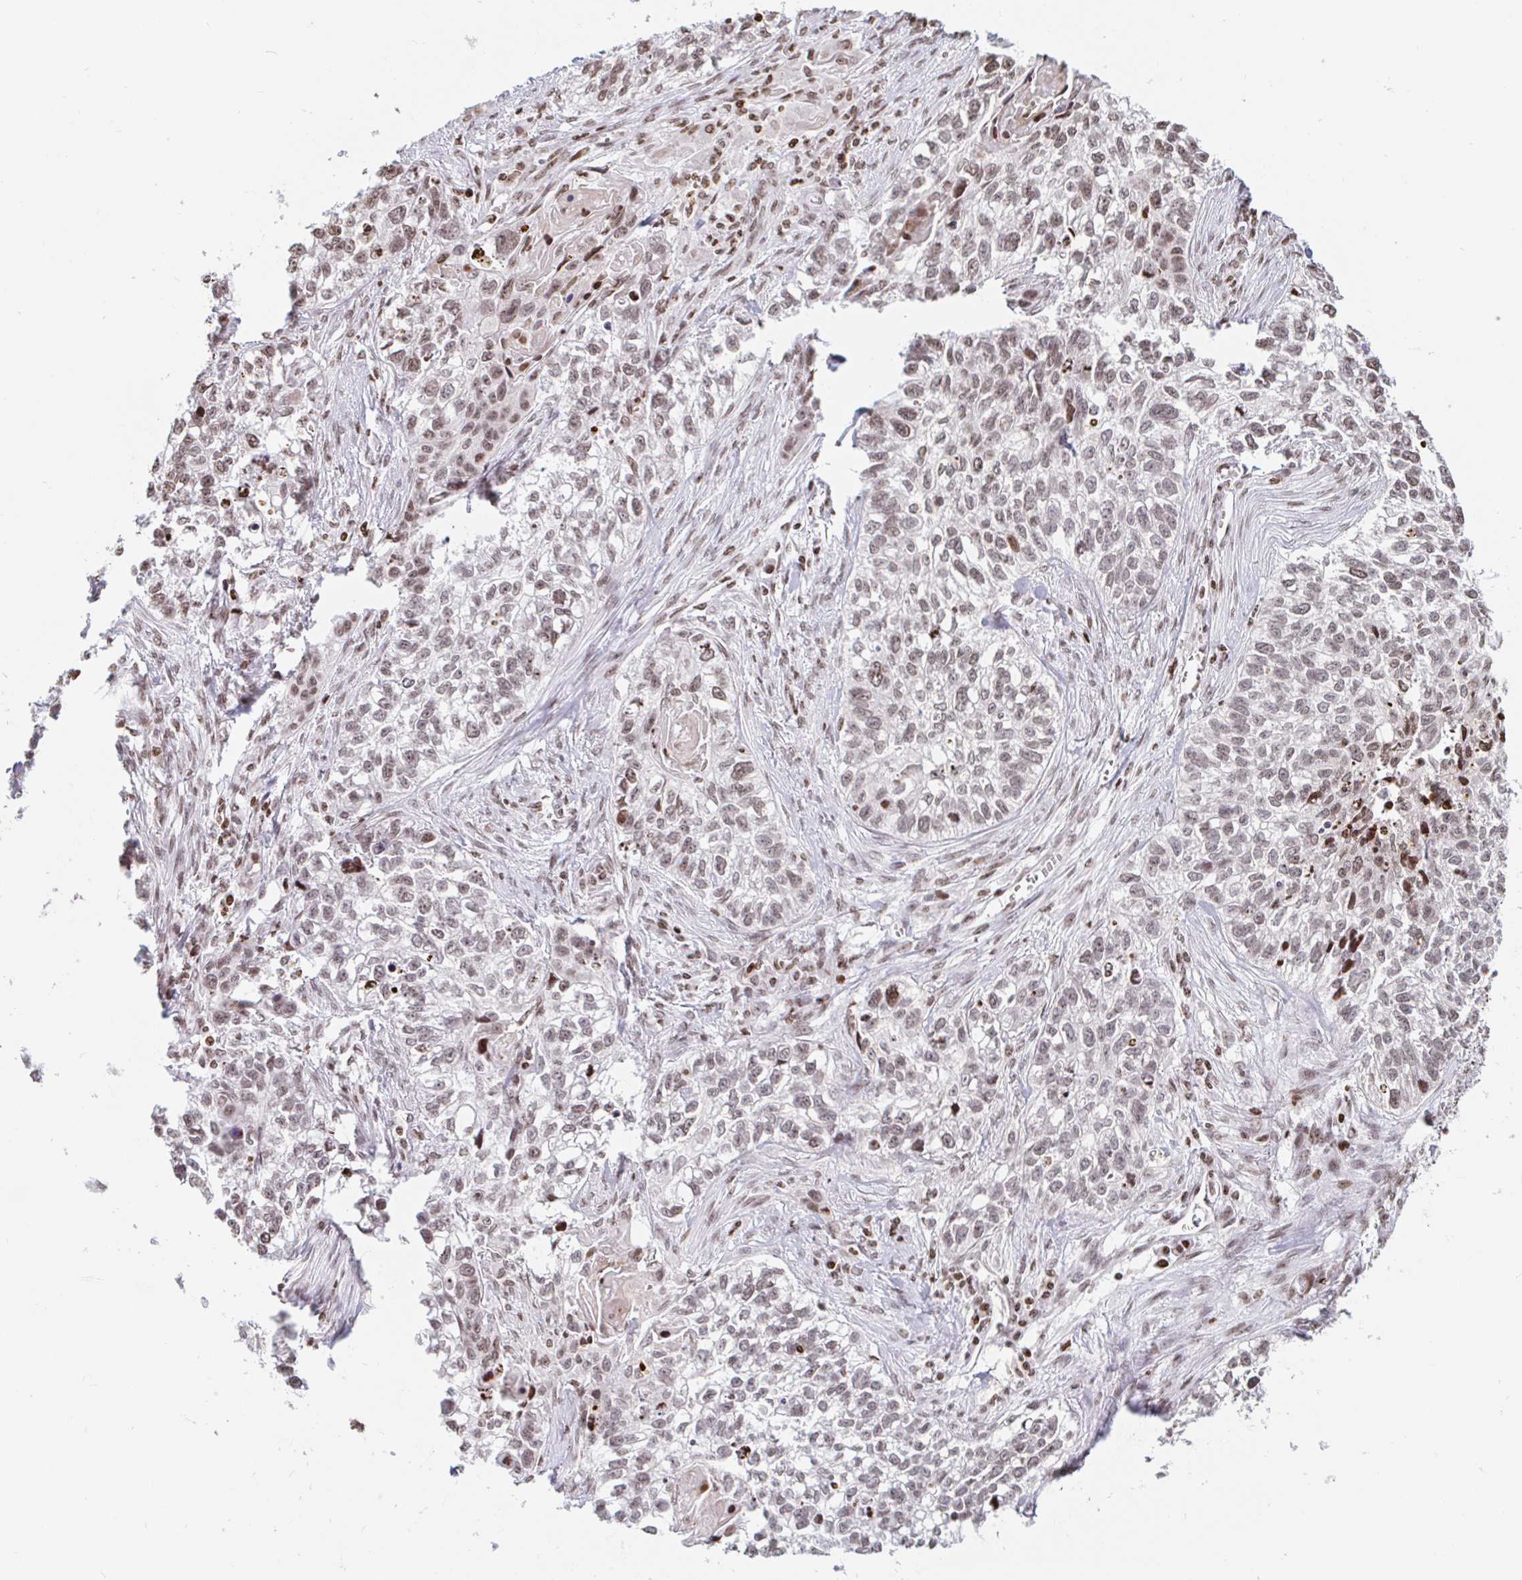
{"staining": {"intensity": "weak", "quantity": ">75%", "location": "nuclear"}, "tissue": "lung cancer", "cell_type": "Tumor cells", "image_type": "cancer", "snomed": [{"axis": "morphology", "description": "Squamous cell carcinoma, NOS"}, {"axis": "topography", "description": "Lung"}], "caption": "Protein staining by immunohistochemistry (IHC) reveals weak nuclear staining in about >75% of tumor cells in lung squamous cell carcinoma.", "gene": "HOXC10", "patient": {"sex": "male", "age": 74}}